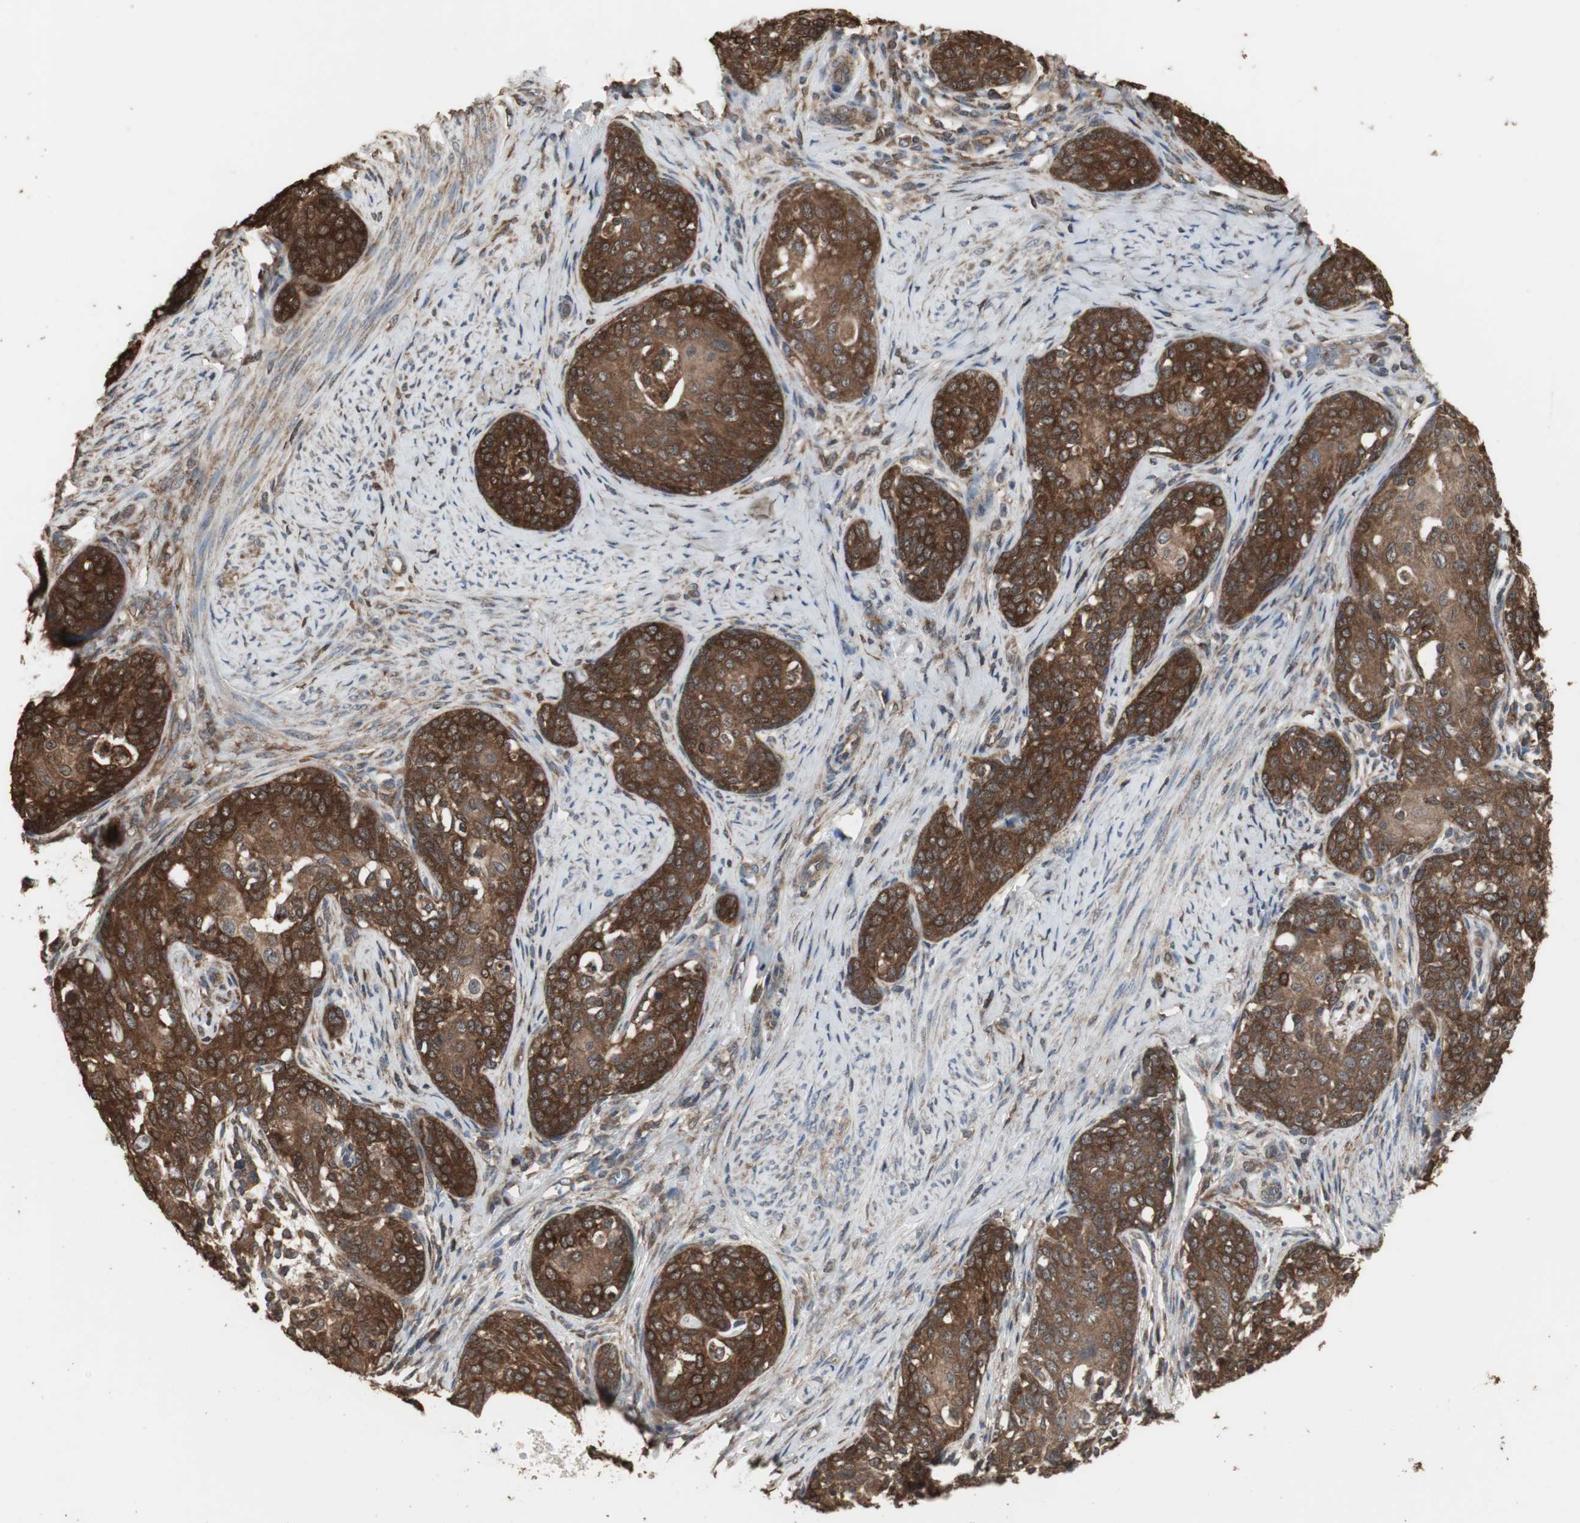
{"staining": {"intensity": "strong", "quantity": ">75%", "location": "cytoplasmic/membranous"}, "tissue": "cervical cancer", "cell_type": "Tumor cells", "image_type": "cancer", "snomed": [{"axis": "morphology", "description": "Squamous cell carcinoma, NOS"}, {"axis": "morphology", "description": "Adenocarcinoma, NOS"}, {"axis": "topography", "description": "Cervix"}], "caption": "Adenocarcinoma (cervical) stained for a protein demonstrates strong cytoplasmic/membranous positivity in tumor cells.", "gene": "HPRT1", "patient": {"sex": "female", "age": 52}}